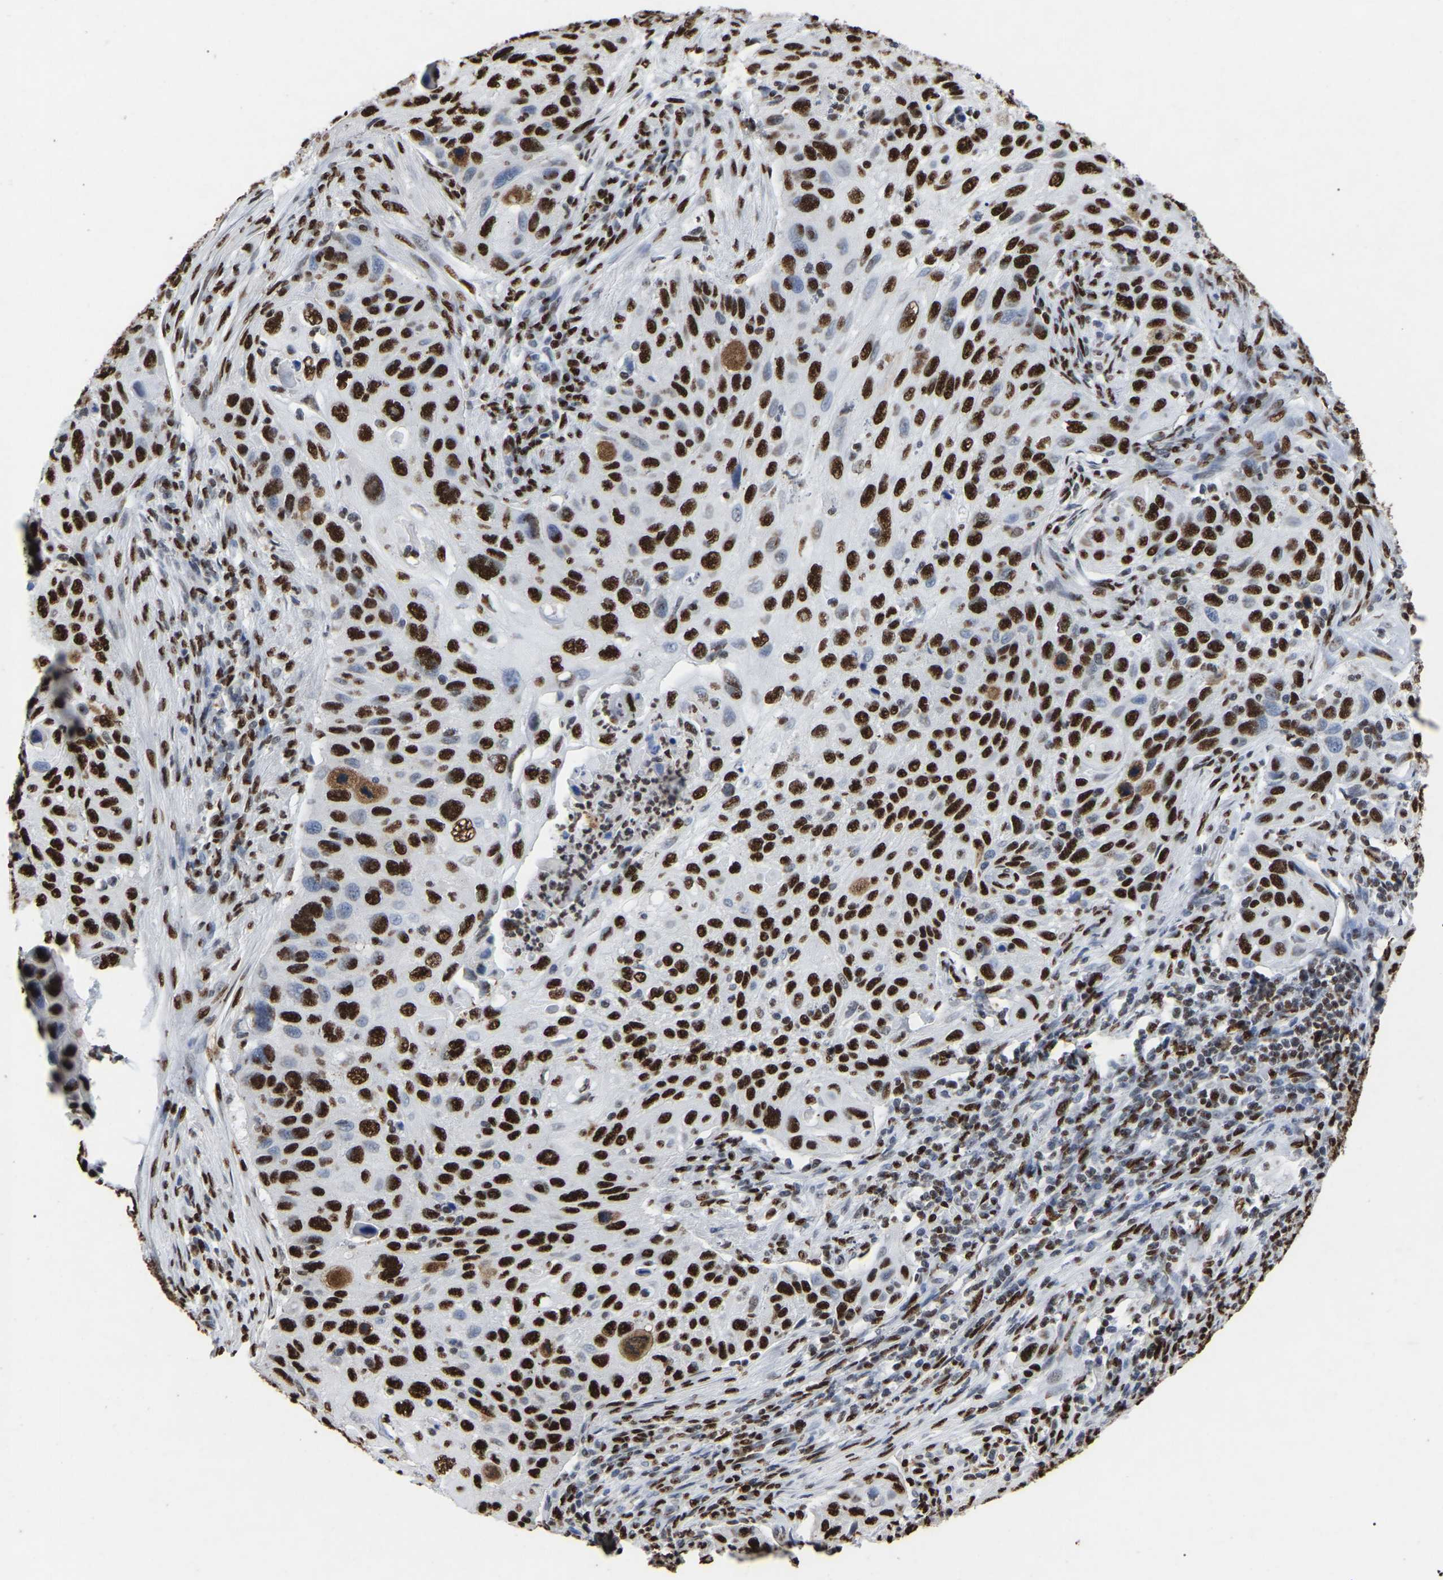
{"staining": {"intensity": "strong", "quantity": ">75%", "location": "nuclear"}, "tissue": "cervical cancer", "cell_type": "Tumor cells", "image_type": "cancer", "snomed": [{"axis": "morphology", "description": "Squamous cell carcinoma, NOS"}, {"axis": "topography", "description": "Cervix"}], "caption": "Immunohistochemical staining of cervical squamous cell carcinoma shows high levels of strong nuclear positivity in about >75% of tumor cells. (Stains: DAB in brown, nuclei in blue, Microscopy: brightfield microscopy at high magnification).", "gene": "RBL2", "patient": {"sex": "female", "age": 70}}